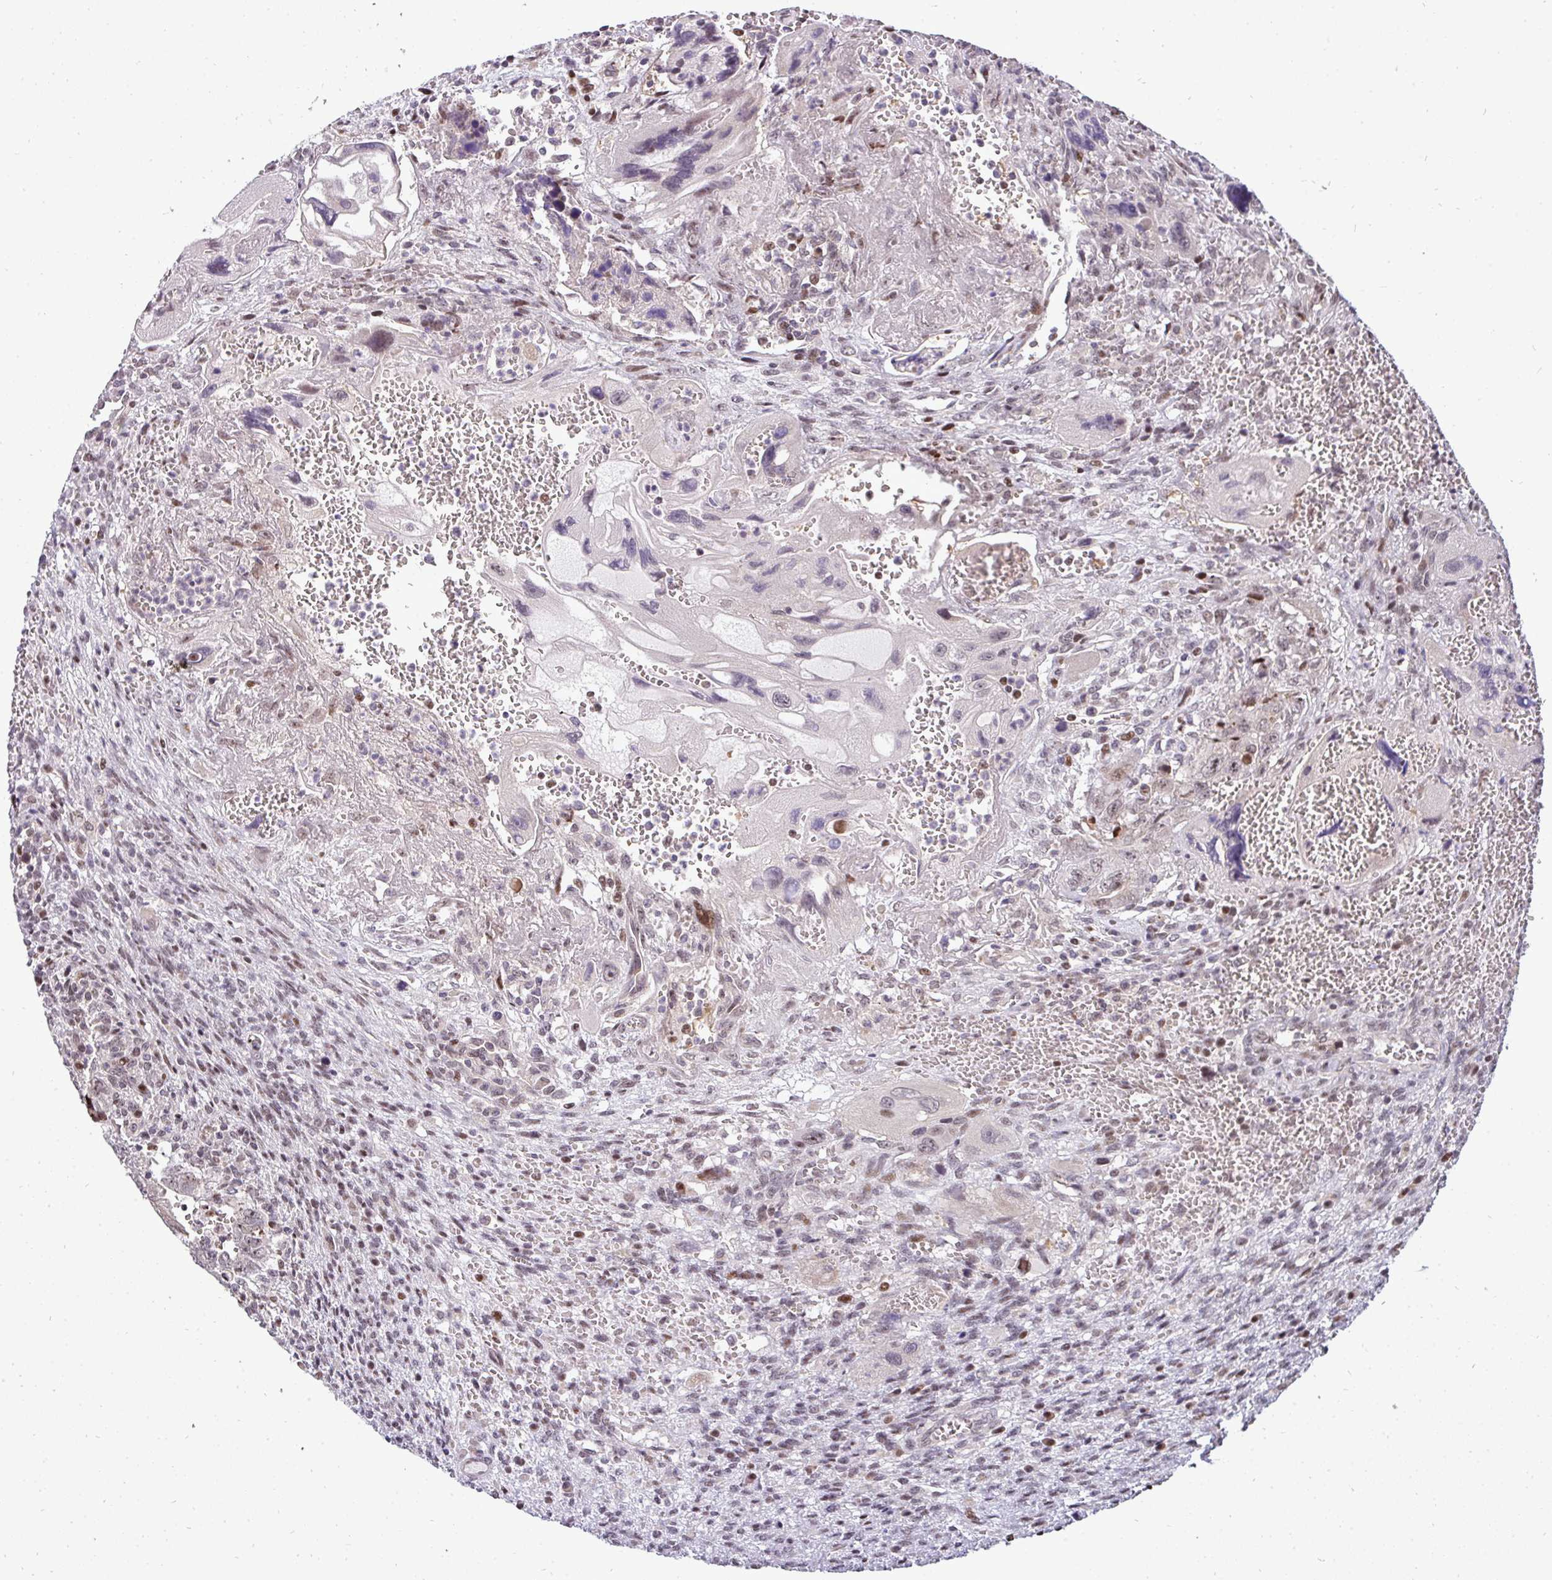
{"staining": {"intensity": "weak", "quantity": "<25%", "location": "nuclear"}, "tissue": "testis cancer", "cell_type": "Tumor cells", "image_type": "cancer", "snomed": [{"axis": "morphology", "description": "Carcinoma, Embryonal, NOS"}, {"axis": "topography", "description": "Testis"}], "caption": "This is an IHC histopathology image of testis embryonal carcinoma. There is no positivity in tumor cells.", "gene": "PATZ1", "patient": {"sex": "male", "age": 28}}